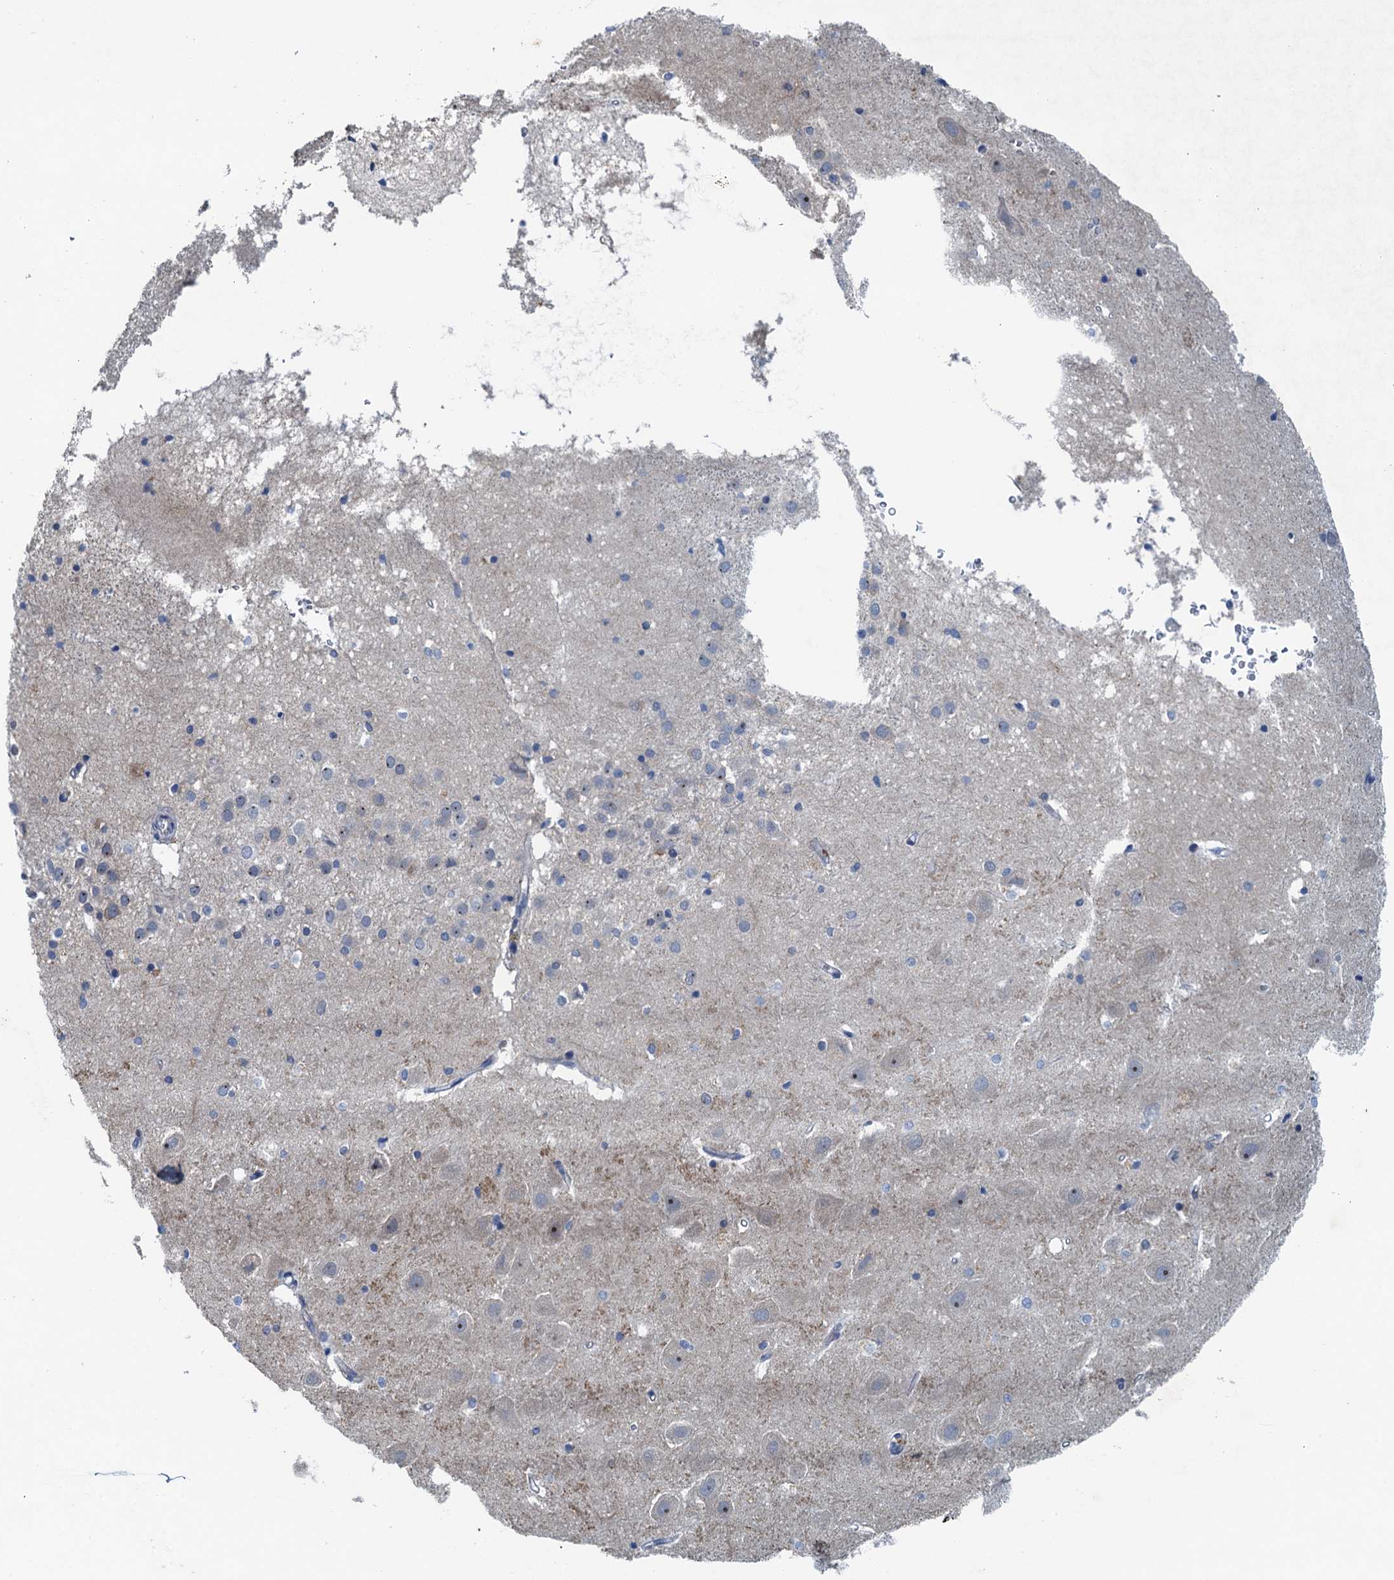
{"staining": {"intensity": "negative", "quantity": "none", "location": "none"}, "tissue": "hippocampus", "cell_type": "Glial cells", "image_type": "normal", "snomed": [{"axis": "morphology", "description": "Normal tissue, NOS"}, {"axis": "topography", "description": "Hippocampus"}], "caption": "IHC micrograph of normal human hippocampus stained for a protein (brown), which reveals no expression in glial cells.", "gene": "THAP10", "patient": {"sex": "female", "age": 52}}